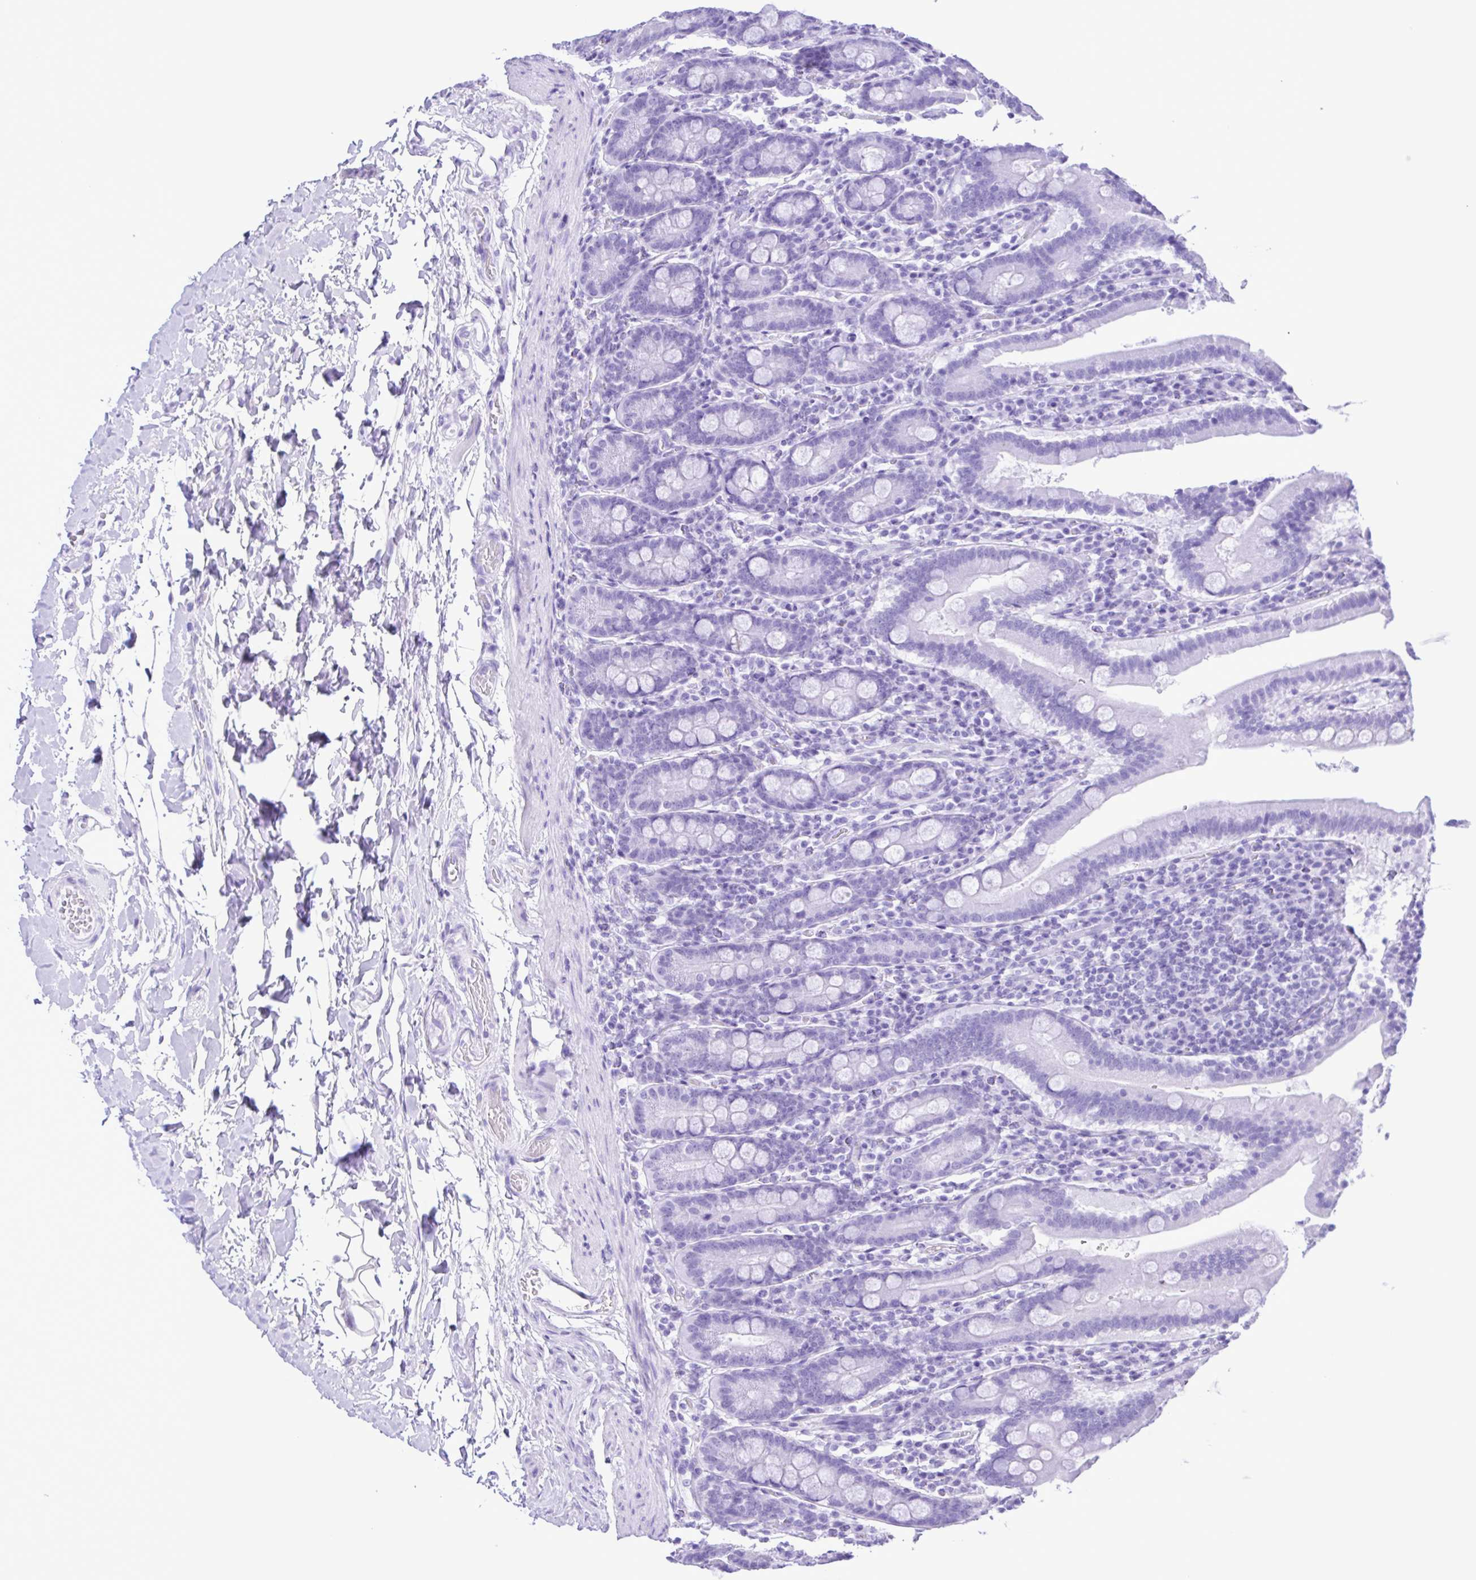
{"staining": {"intensity": "negative", "quantity": "none", "location": "none"}, "tissue": "small intestine", "cell_type": "Glandular cells", "image_type": "normal", "snomed": [{"axis": "morphology", "description": "Normal tissue, NOS"}, {"axis": "topography", "description": "Small intestine"}], "caption": "Immunohistochemistry micrograph of unremarkable small intestine: small intestine stained with DAB reveals no significant protein expression in glandular cells.", "gene": "CYP17A1", "patient": {"sex": "male", "age": 26}}